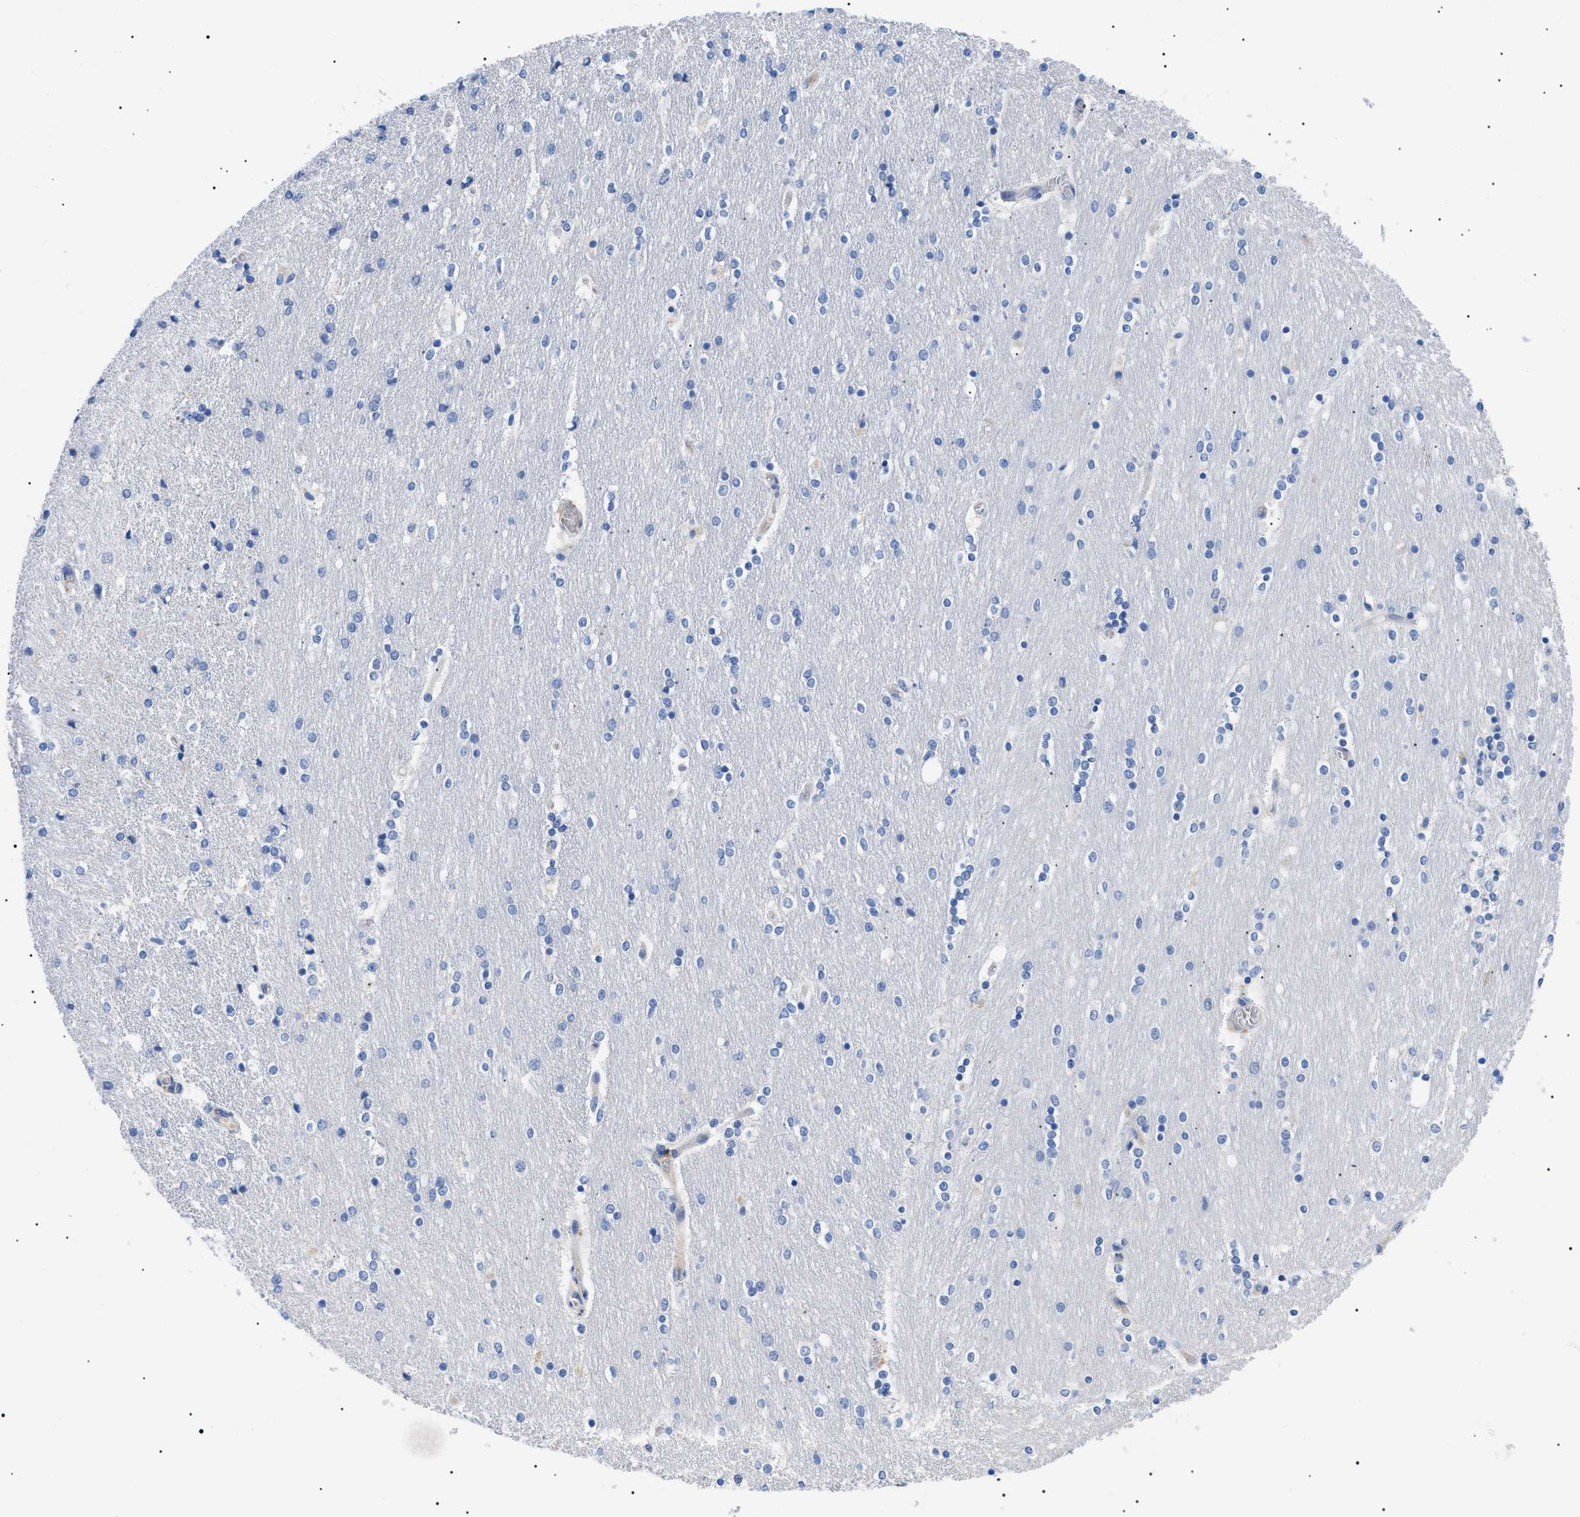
{"staining": {"intensity": "negative", "quantity": "none", "location": "none"}, "tissue": "caudate", "cell_type": "Glial cells", "image_type": "normal", "snomed": [{"axis": "morphology", "description": "Normal tissue, NOS"}, {"axis": "topography", "description": "Lateral ventricle wall"}], "caption": "The micrograph displays no significant positivity in glial cells of caudate.", "gene": "ACKR1", "patient": {"sex": "female", "age": 54}}